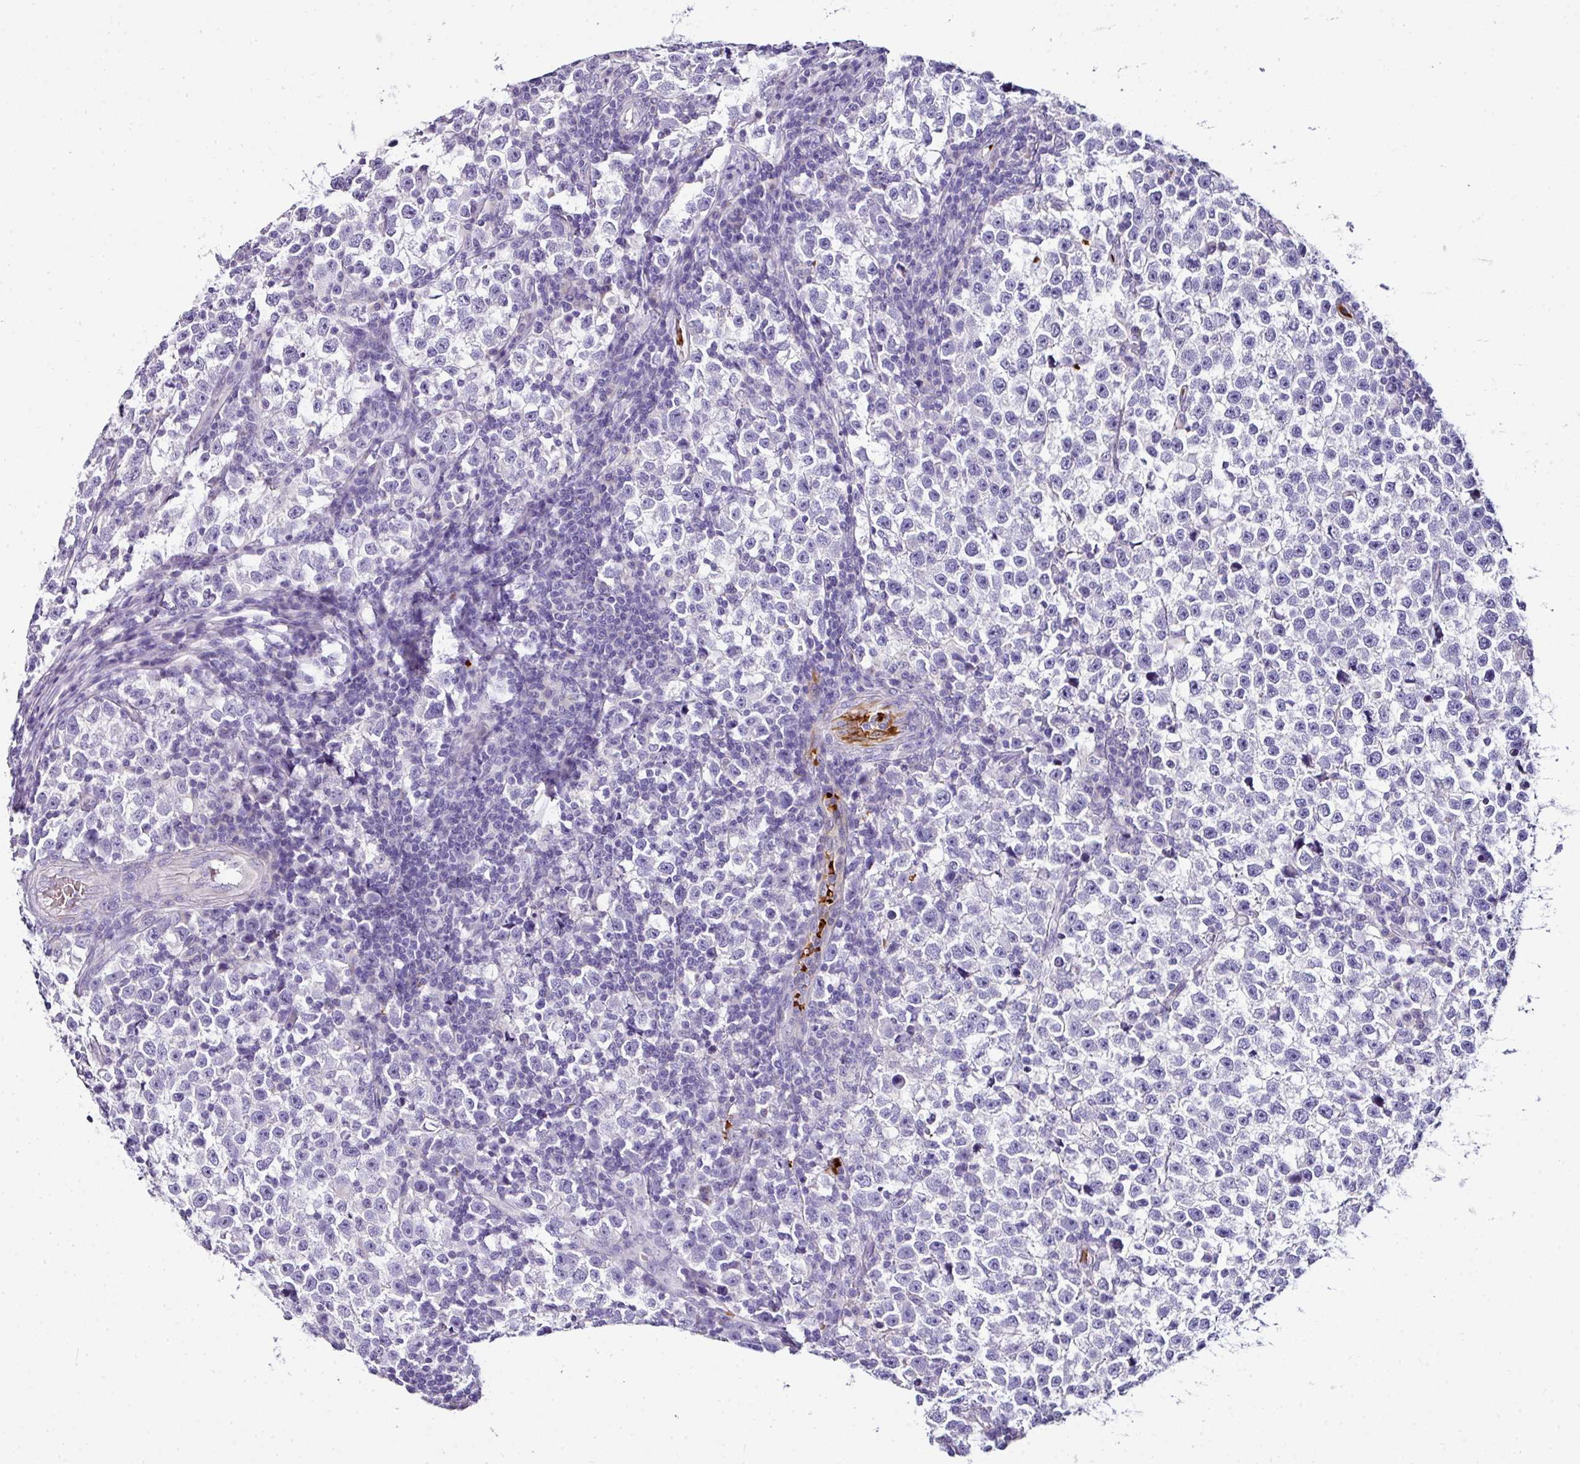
{"staining": {"intensity": "negative", "quantity": "none", "location": "none"}, "tissue": "testis cancer", "cell_type": "Tumor cells", "image_type": "cancer", "snomed": [{"axis": "morphology", "description": "Normal tissue, NOS"}, {"axis": "morphology", "description": "Seminoma, NOS"}, {"axis": "topography", "description": "Testis"}], "caption": "The histopathology image reveals no staining of tumor cells in testis cancer (seminoma).", "gene": "NAPSA", "patient": {"sex": "male", "age": 43}}